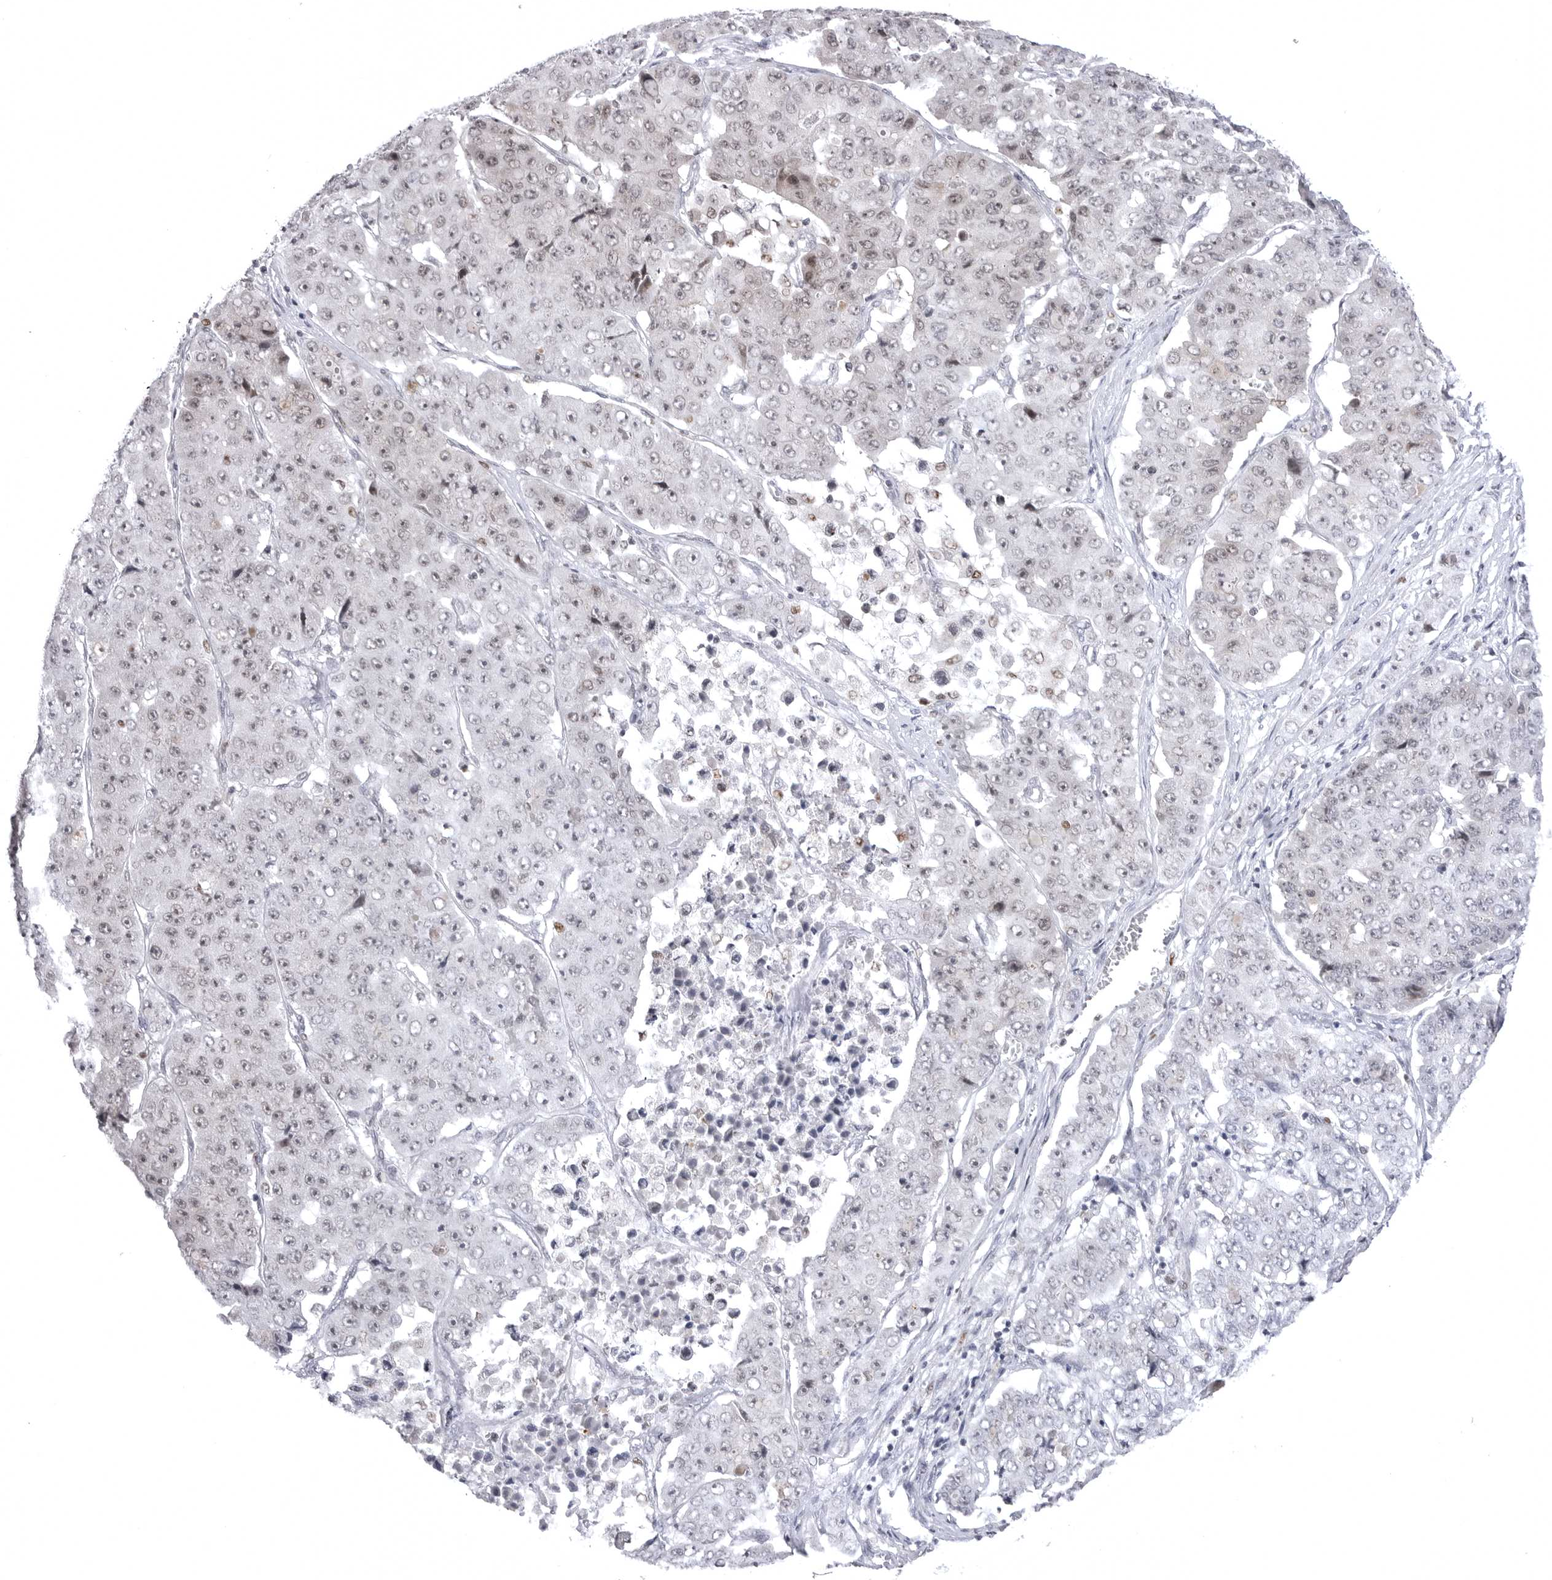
{"staining": {"intensity": "weak", "quantity": "<25%", "location": "nuclear"}, "tissue": "pancreatic cancer", "cell_type": "Tumor cells", "image_type": "cancer", "snomed": [{"axis": "morphology", "description": "Adenocarcinoma, NOS"}, {"axis": "topography", "description": "Pancreas"}], "caption": "Immunohistochemistry of human pancreatic cancer (adenocarcinoma) reveals no positivity in tumor cells.", "gene": "PTK2B", "patient": {"sex": "male", "age": 50}}